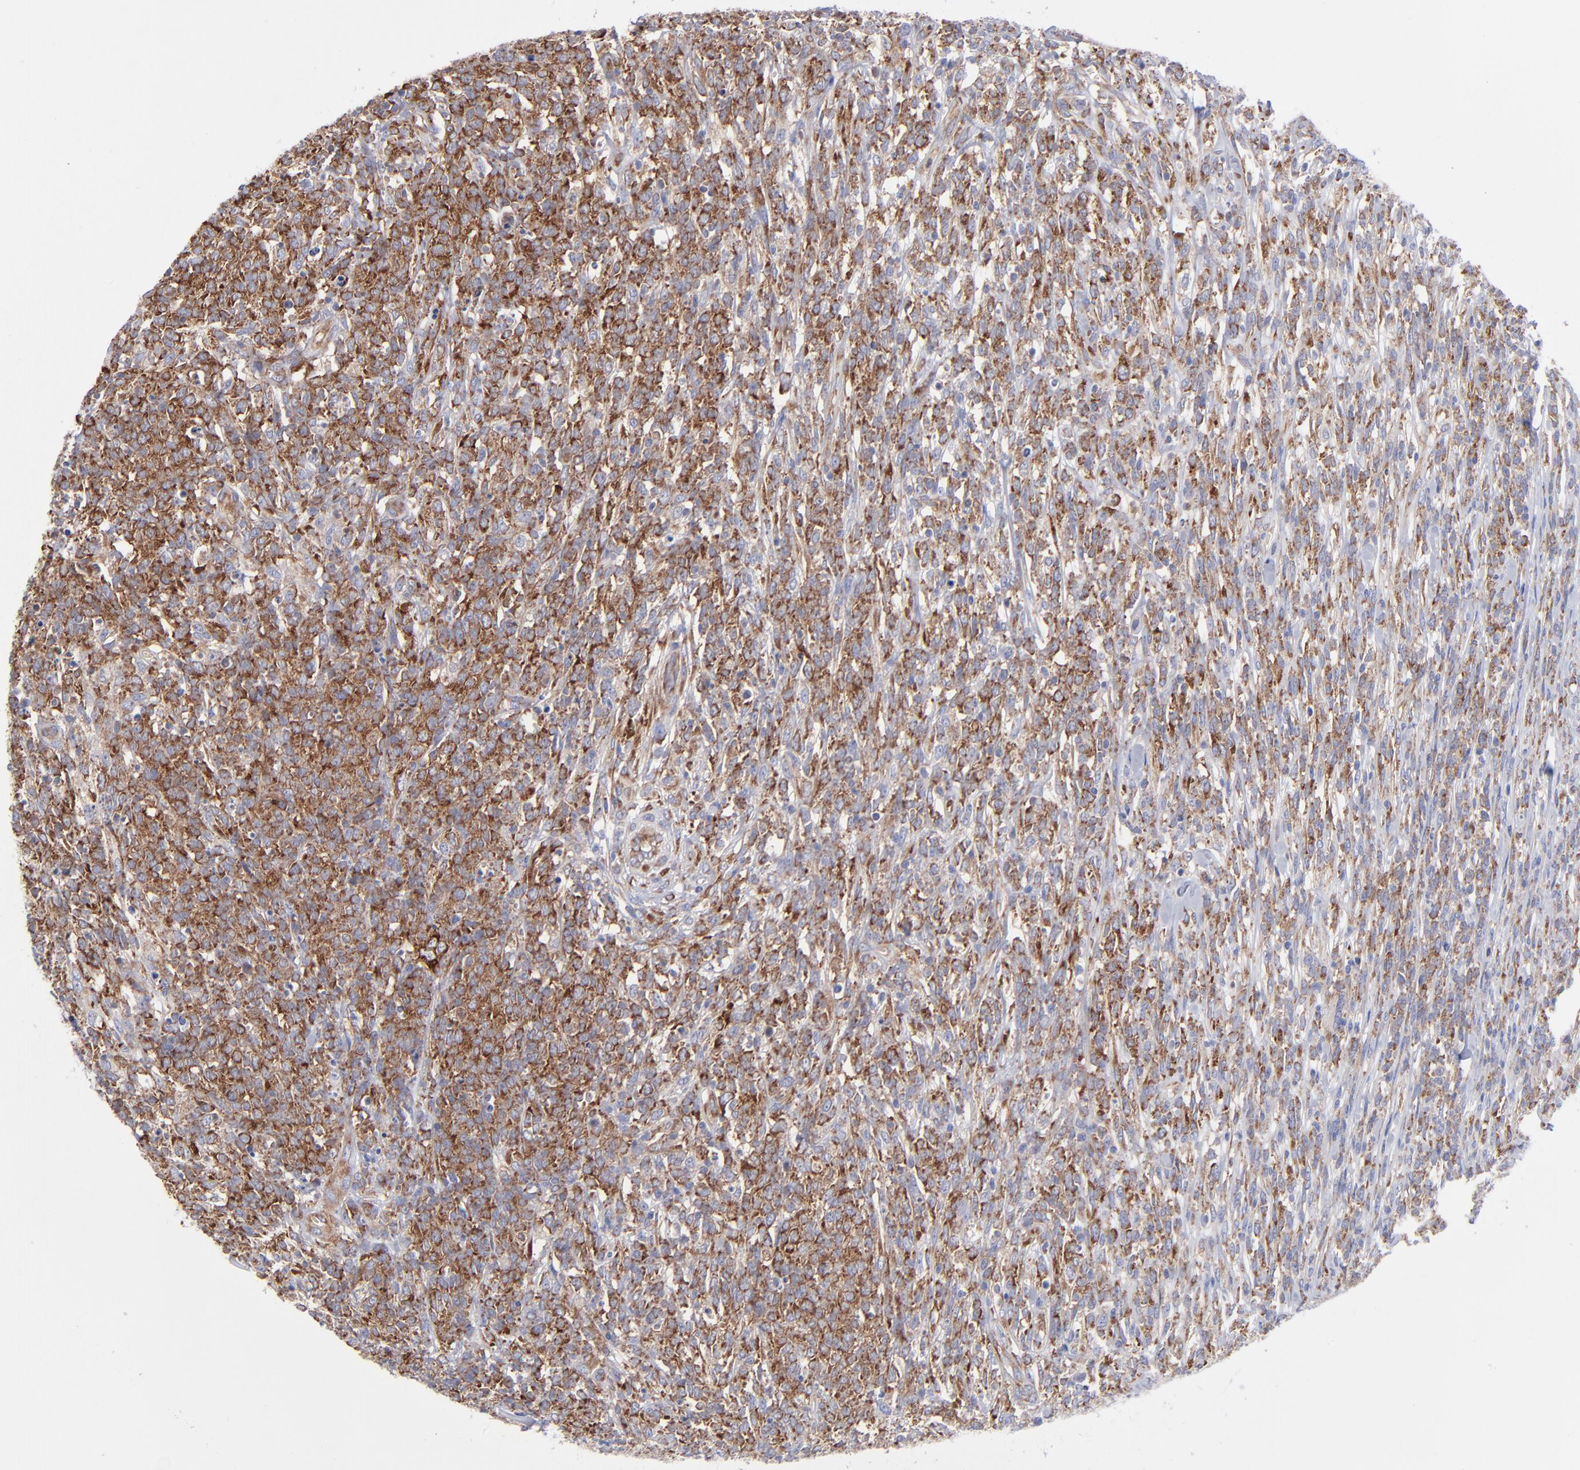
{"staining": {"intensity": "strong", "quantity": ">75%", "location": "cytoplasmic/membranous"}, "tissue": "lymphoma", "cell_type": "Tumor cells", "image_type": "cancer", "snomed": [{"axis": "morphology", "description": "Malignant lymphoma, non-Hodgkin's type, High grade"}, {"axis": "topography", "description": "Lymph node"}], "caption": "Human high-grade malignant lymphoma, non-Hodgkin's type stained with a brown dye displays strong cytoplasmic/membranous positive staining in about >75% of tumor cells.", "gene": "EIF2AK2", "patient": {"sex": "female", "age": 73}}